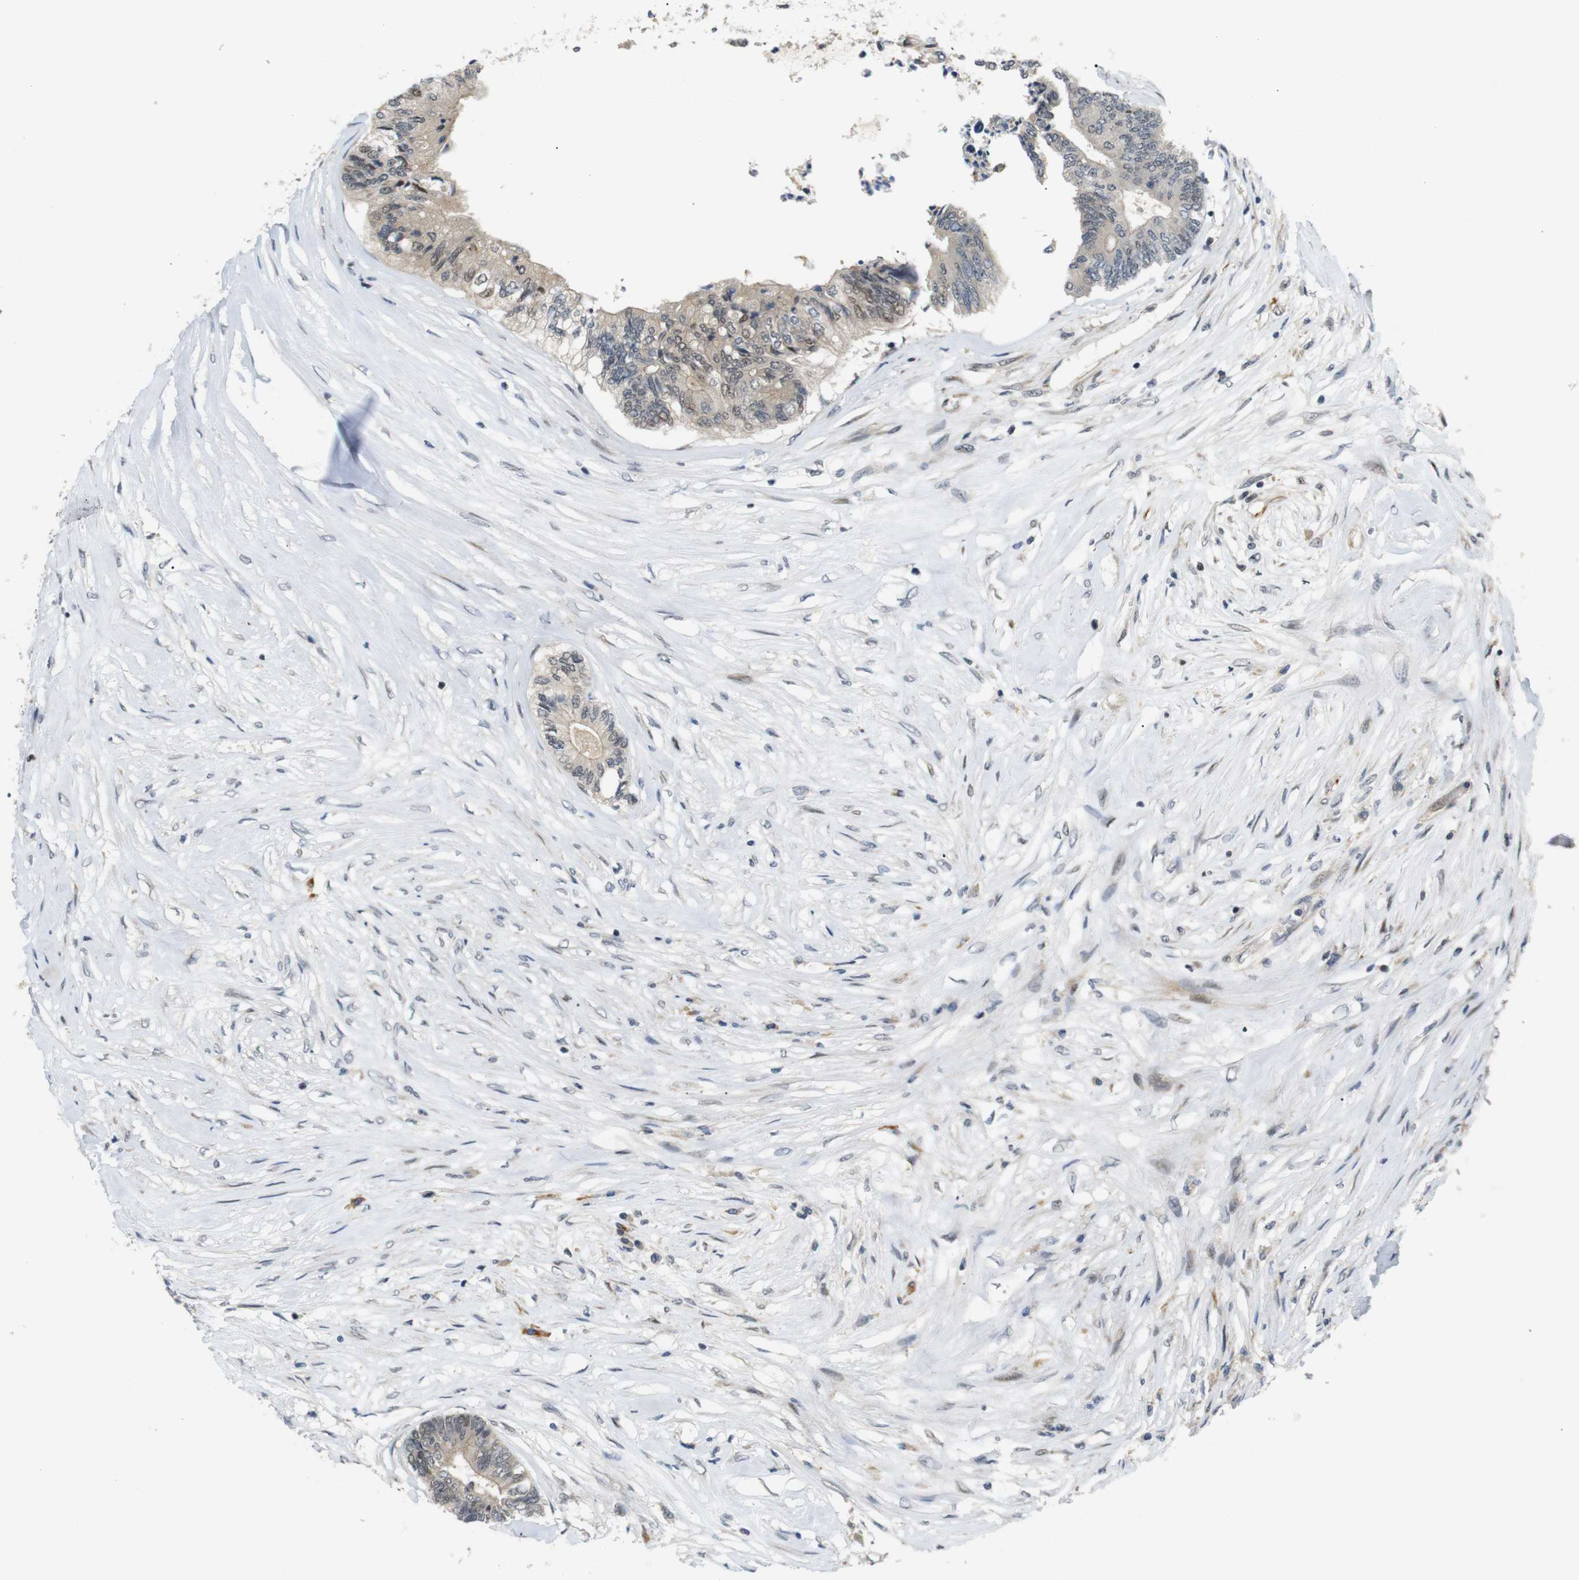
{"staining": {"intensity": "weak", "quantity": ">75%", "location": "cytoplasmic/membranous"}, "tissue": "colorectal cancer", "cell_type": "Tumor cells", "image_type": "cancer", "snomed": [{"axis": "morphology", "description": "Adenocarcinoma, NOS"}, {"axis": "topography", "description": "Rectum"}], "caption": "About >75% of tumor cells in human colorectal cancer (adenocarcinoma) demonstrate weak cytoplasmic/membranous protein staining as visualized by brown immunohistochemical staining.", "gene": "SYDE1", "patient": {"sex": "male", "age": 63}}